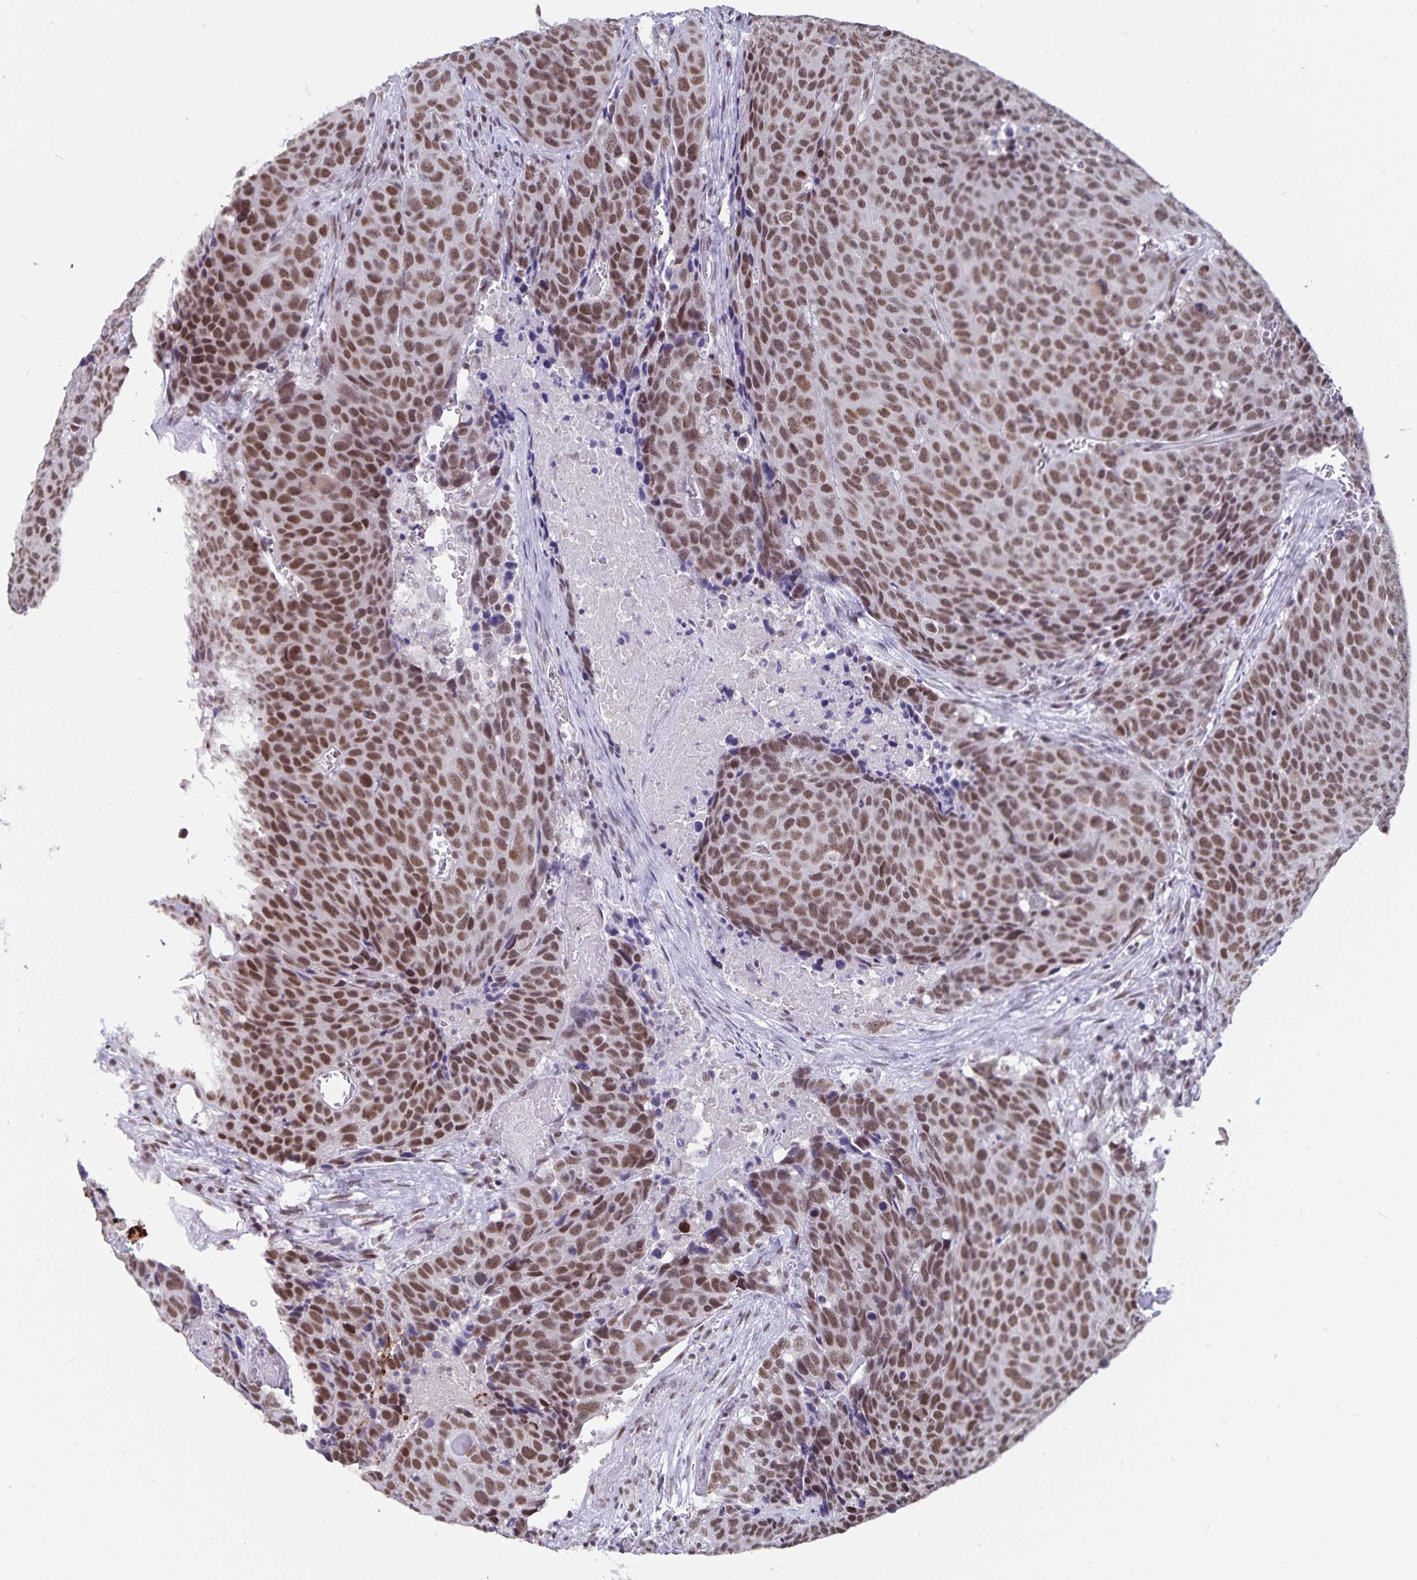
{"staining": {"intensity": "moderate", "quantity": ">75%", "location": "nuclear"}, "tissue": "head and neck cancer", "cell_type": "Tumor cells", "image_type": "cancer", "snomed": [{"axis": "morphology", "description": "Squamous cell carcinoma, NOS"}, {"axis": "topography", "description": "Head-Neck"}], "caption": "A brown stain highlights moderate nuclear positivity of a protein in human squamous cell carcinoma (head and neck) tumor cells.", "gene": "PBX2", "patient": {"sex": "male", "age": 66}}